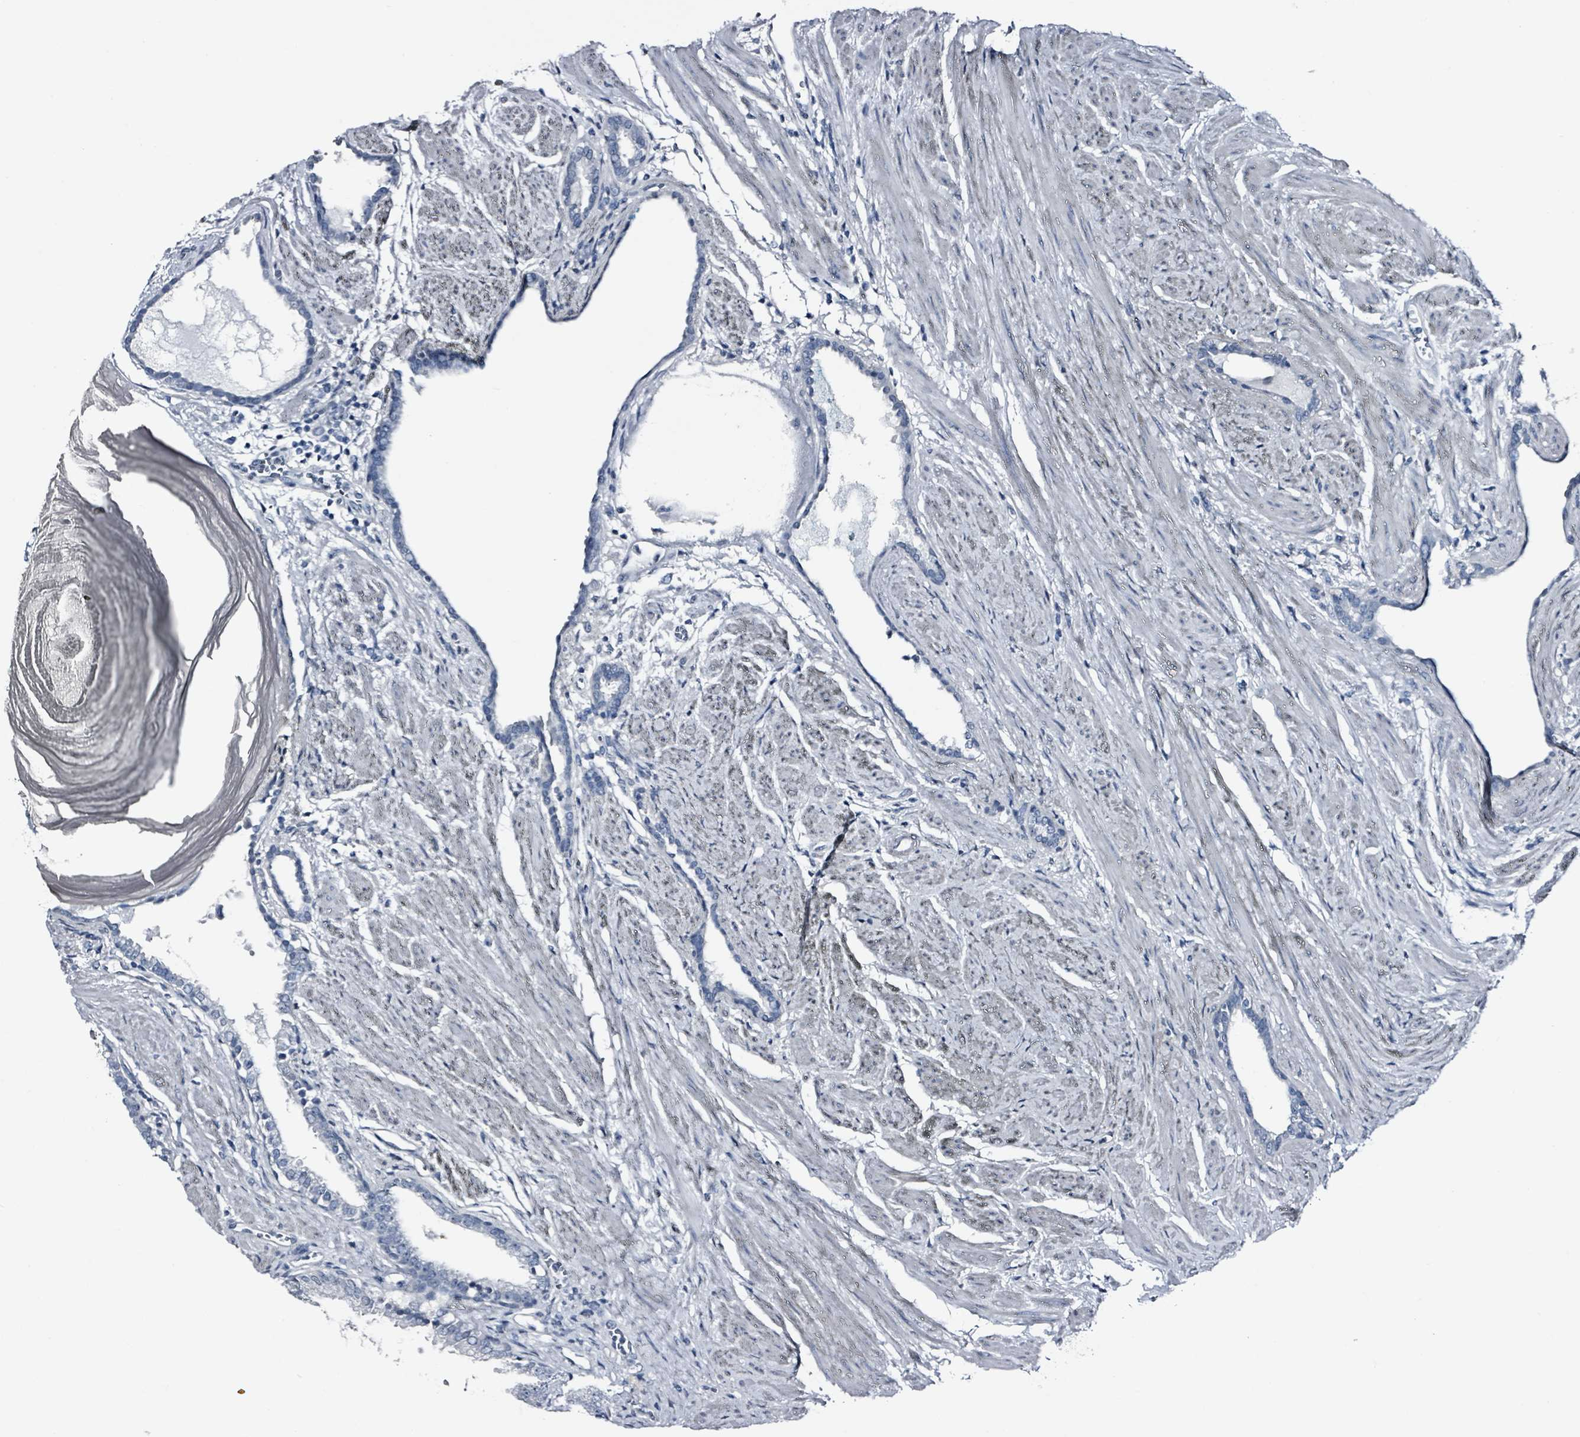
{"staining": {"intensity": "negative", "quantity": "none", "location": "none"}, "tissue": "prostate cancer", "cell_type": "Tumor cells", "image_type": "cancer", "snomed": [{"axis": "morphology", "description": "Adenocarcinoma, Low grade"}, {"axis": "topography", "description": "Prostate"}], "caption": "IHC micrograph of neoplastic tissue: human prostate cancer stained with DAB (3,3'-diaminobenzidine) demonstrates no significant protein staining in tumor cells.", "gene": "CA9", "patient": {"sex": "male", "age": 59}}